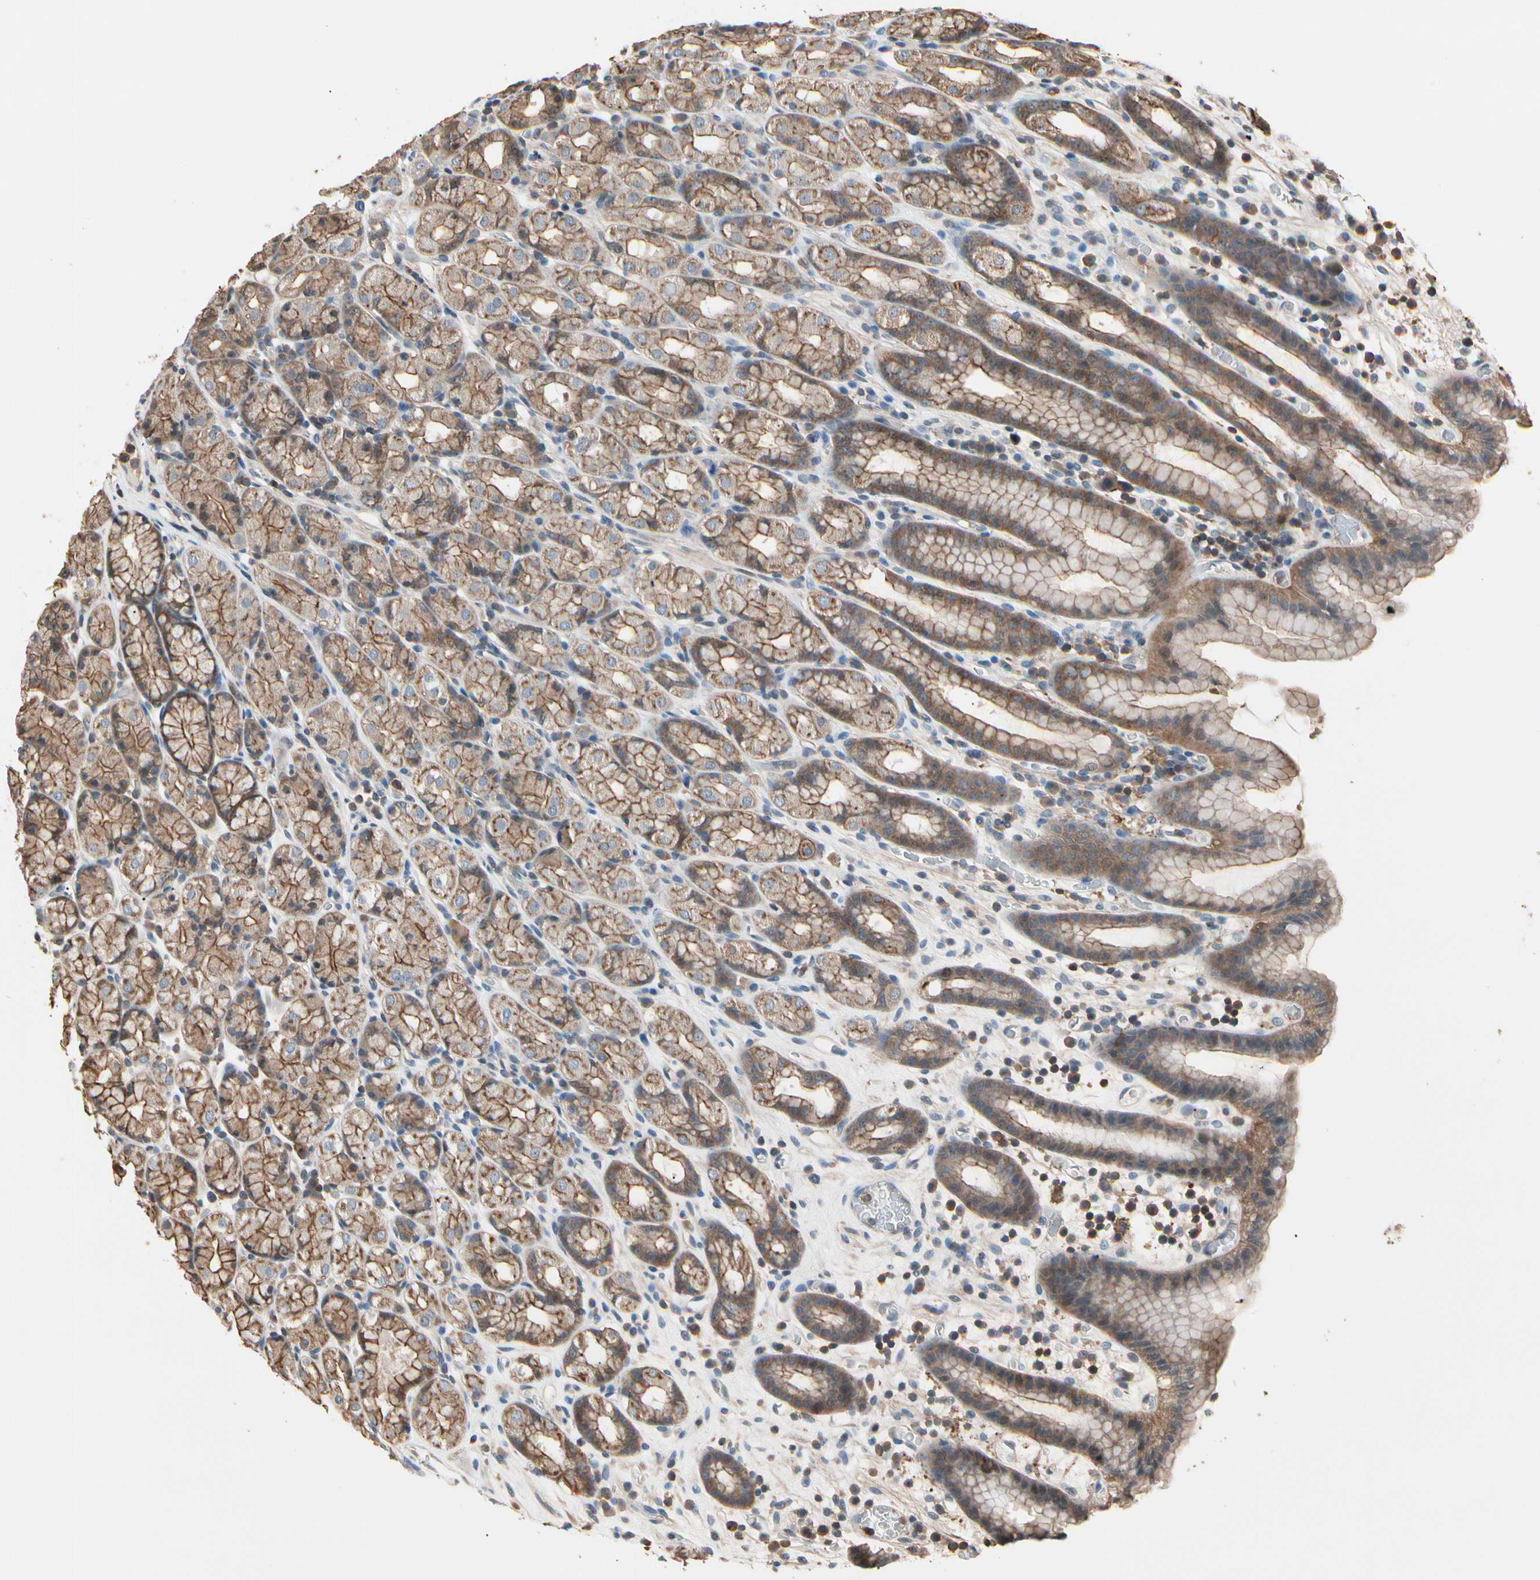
{"staining": {"intensity": "moderate", "quantity": ">75%", "location": "cytoplasmic/membranous"}, "tissue": "stomach", "cell_type": "Glandular cells", "image_type": "normal", "snomed": [{"axis": "morphology", "description": "Normal tissue, NOS"}, {"axis": "topography", "description": "Stomach, upper"}], "caption": "A brown stain labels moderate cytoplasmic/membranous expression of a protein in glandular cells of unremarkable human stomach.", "gene": "MAPK13", "patient": {"sex": "male", "age": 68}}